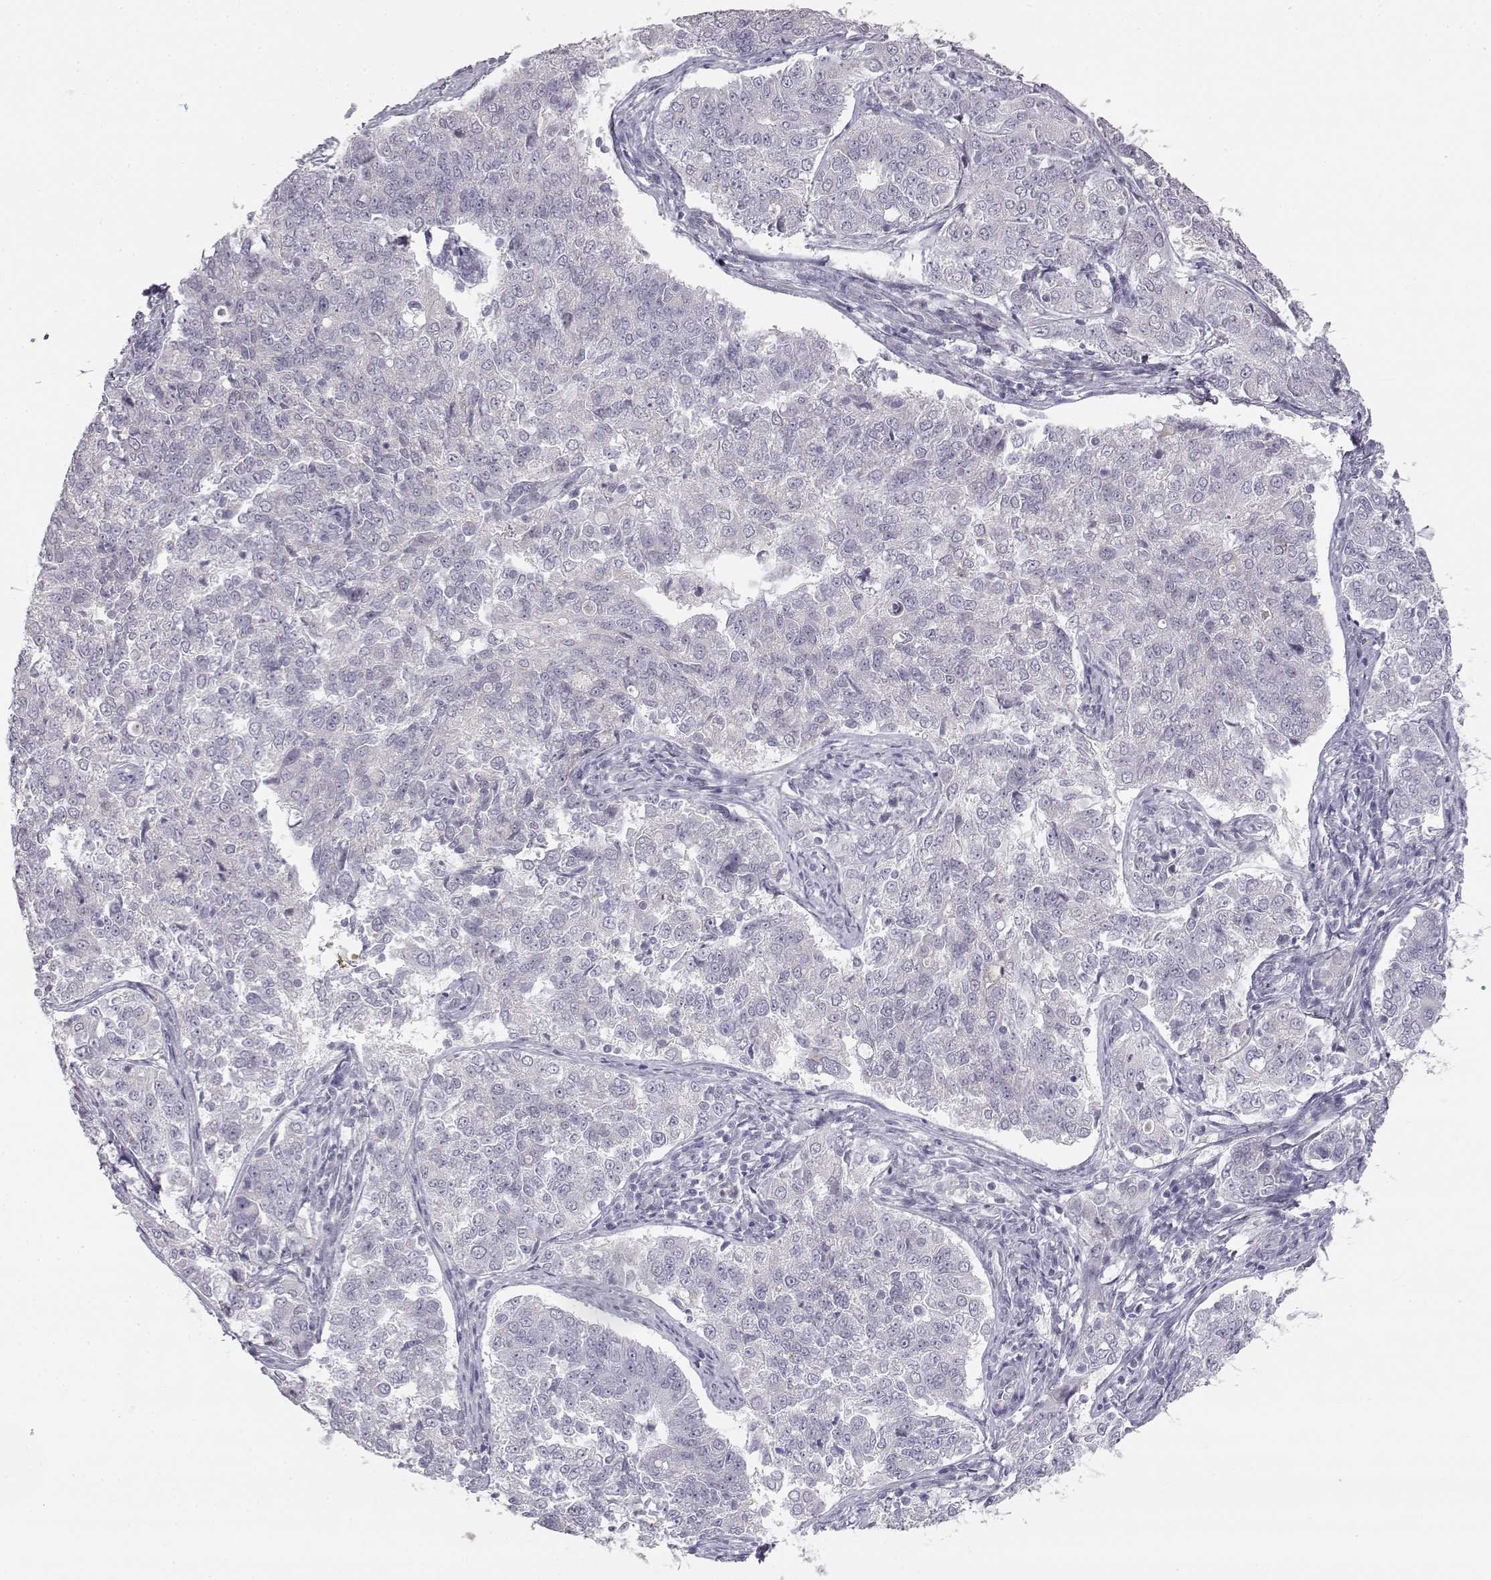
{"staining": {"intensity": "negative", "quantity": "none", "location": "none"}, "tissue": "endometrial cancer", "cell_type": "Tumor cells", "image_type": "cancer", "snomed": [{"axis": "morphology", "description": "Adenocarcinoma, NOS"}, {"axis": "topography", "description": "Endometrium"}], "caption": "The photomicrograph reveals no significant positivity in tumor cells of endometrial cancer.", "gene": "MYCBPAP", "patient": {"sex": "female", "age": 43}}